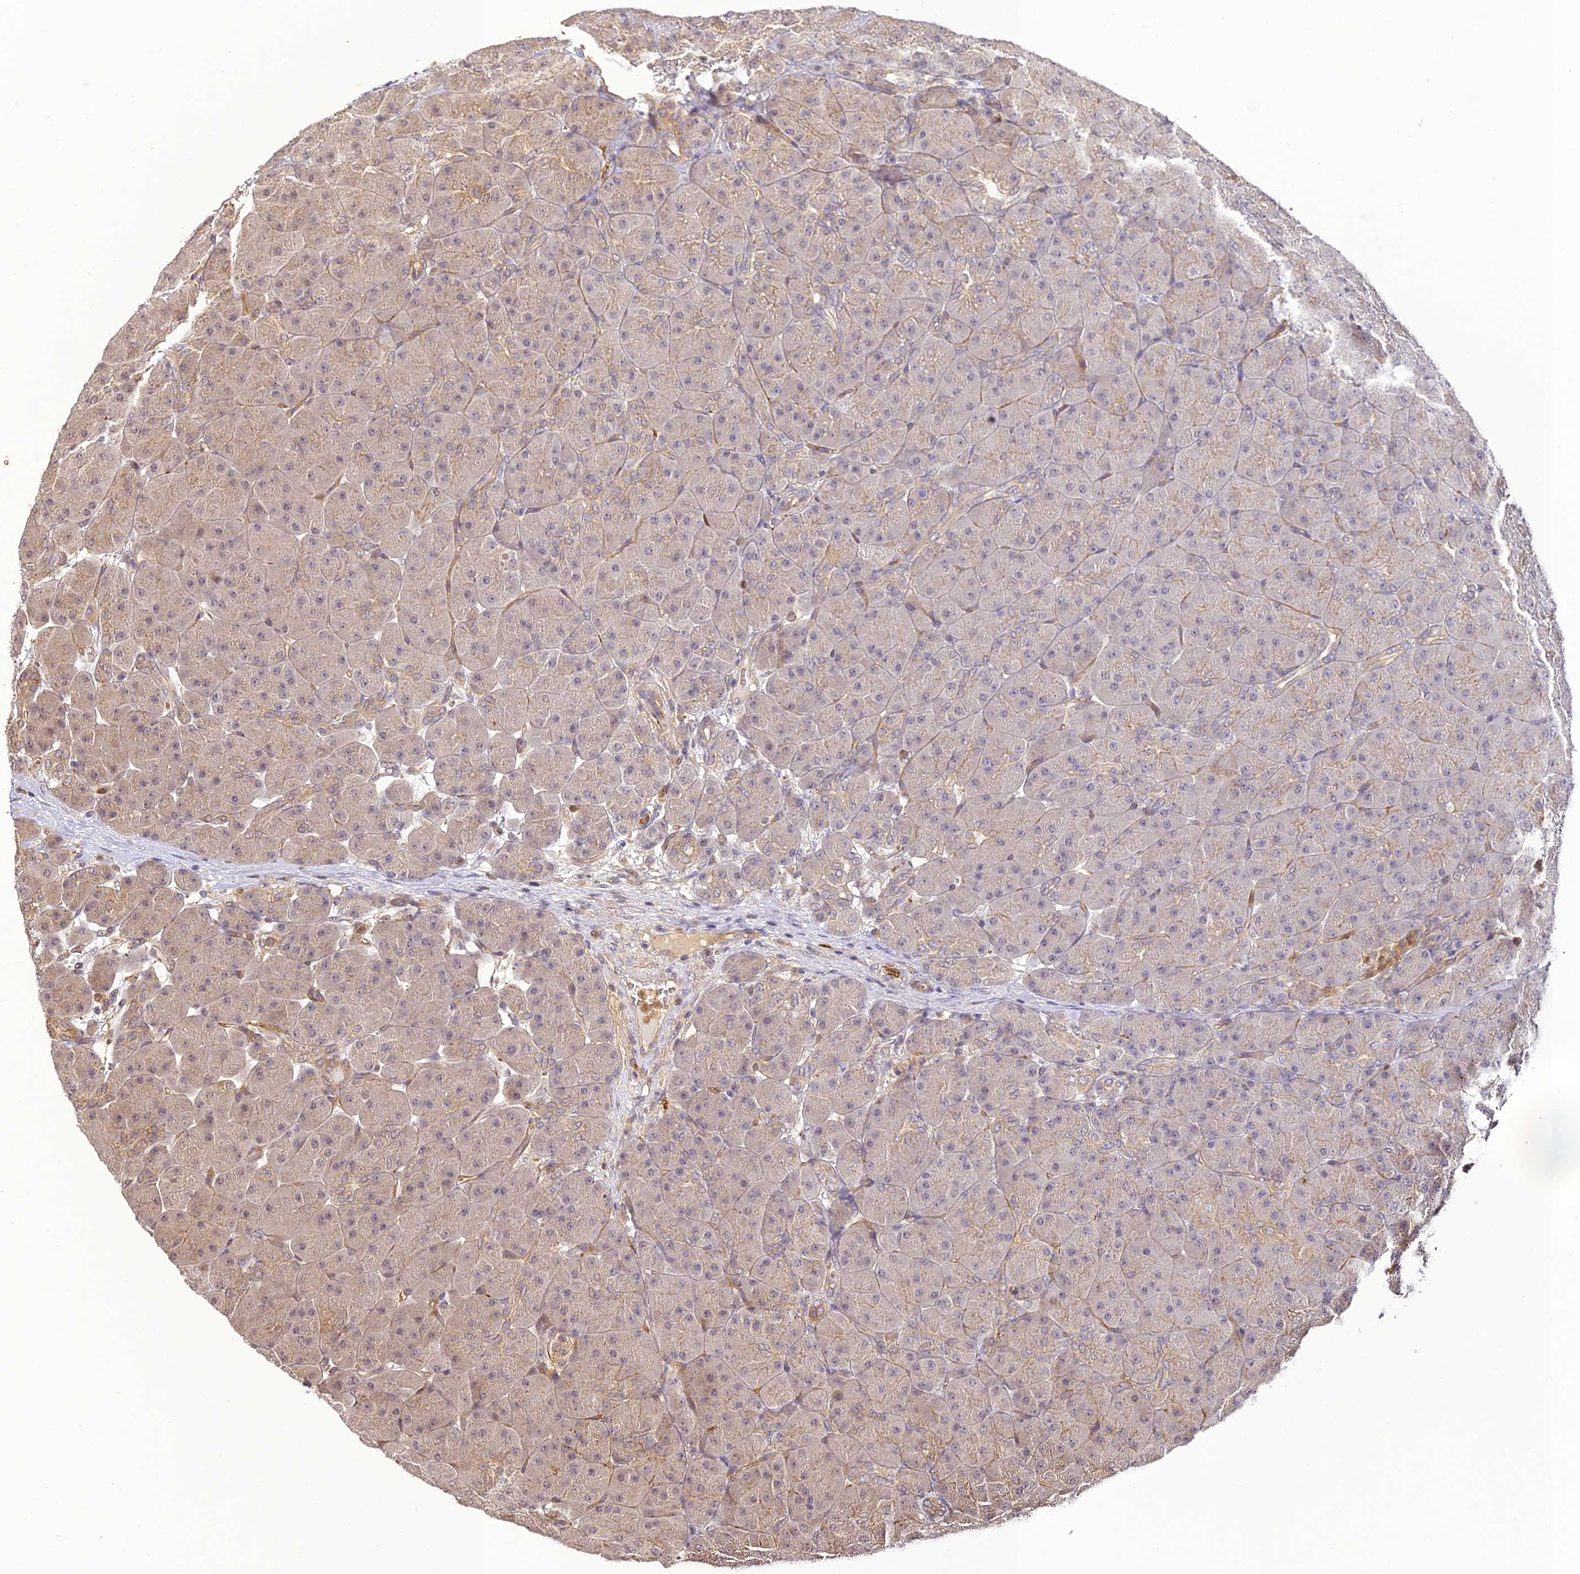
{"staining": {"intensity": "weak", "quantity": "25%-75%", "location": "cytoplasmic/membranous"}, "tissue": "pancreas", "cell_type": "Exocrine glandular cells", "image_type": "normal", "snomed": [{"axis": "morphology", "description": "Normal tissue, NOS"}, {"axis": "topography", "description": "Pancreas"}], "caption": "IHC photomicrograph of benign pancreas: human pancreas stained using IHC demonstrates low levels of weak protein expression localized specifically in the cytoplasmic/membranous of exocrine glandular cells, appearing as a cytoplasmic/membranous brown color.", "gene": "BCDIN3D", "patient": {"sex": "male", "age": 66}}